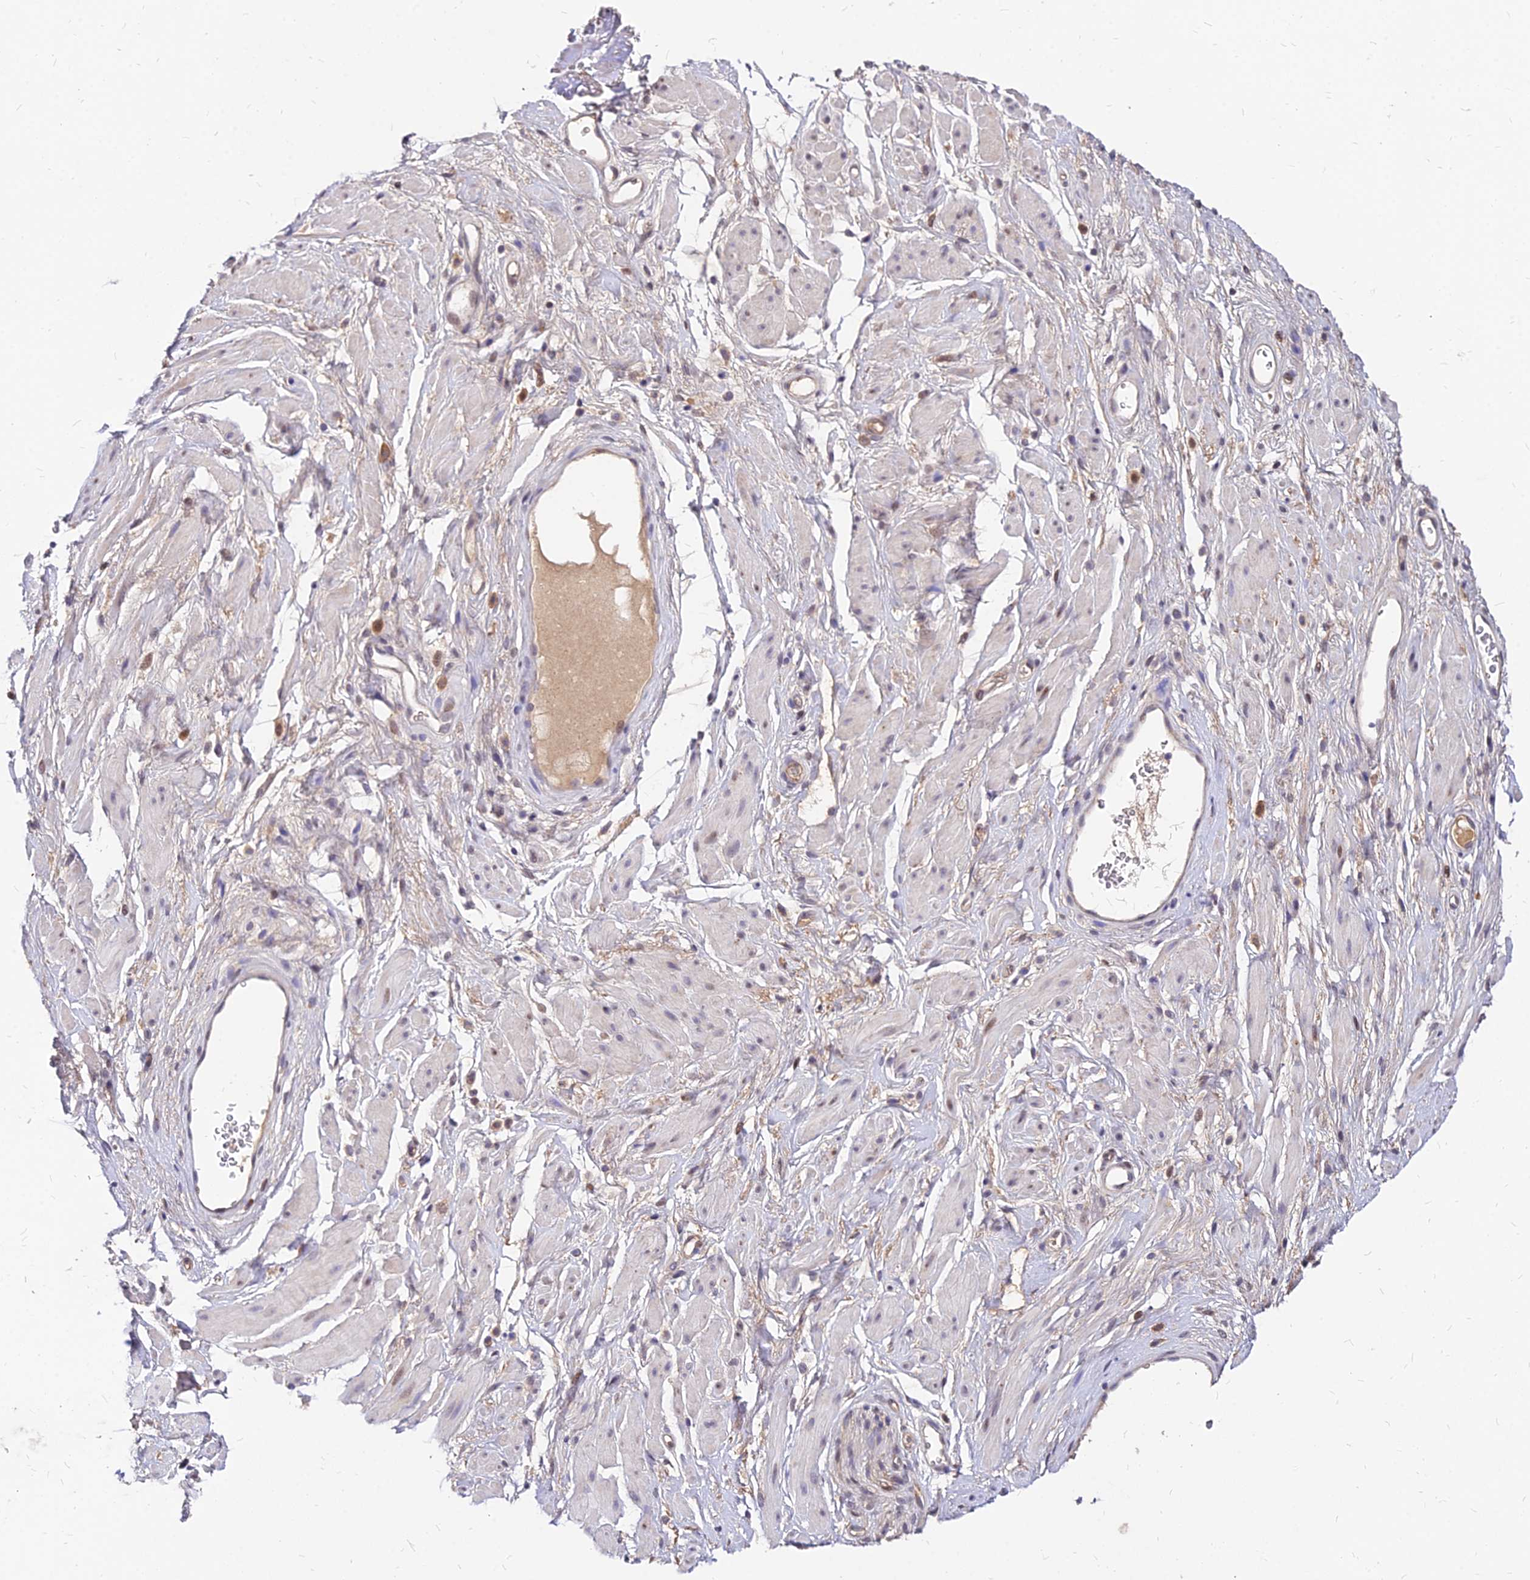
{"staining": {"intensity": "negative", "quantity": "none", "location": "none"}, "tissue": "soft tissue", "cell_type": "Chondrocytes", "image_type": "normal", "snomed": [{"axis": "morphology", "description": "Normal tissue, NOS"}, {"axis": "morphology", "description": "Adenocarcinoma, NOS"}, {"axis": "topography", "description": "Rectum"}, {"axis": "topography", "description": "Vagina"}, {"axis": "topography", "description": "Peripheral nerve tissue"}], "caption": "Immunohistochemistry of unremarkable human soft tissue exhibits no positivity in chondrocytes. (DAB (3,3'-diaminobenzidine) immunohistochemistry (IHC) with hematoxylin counter stain).", "gene": "C11orf68", "patient": {"sex": "female", "age": 71}}